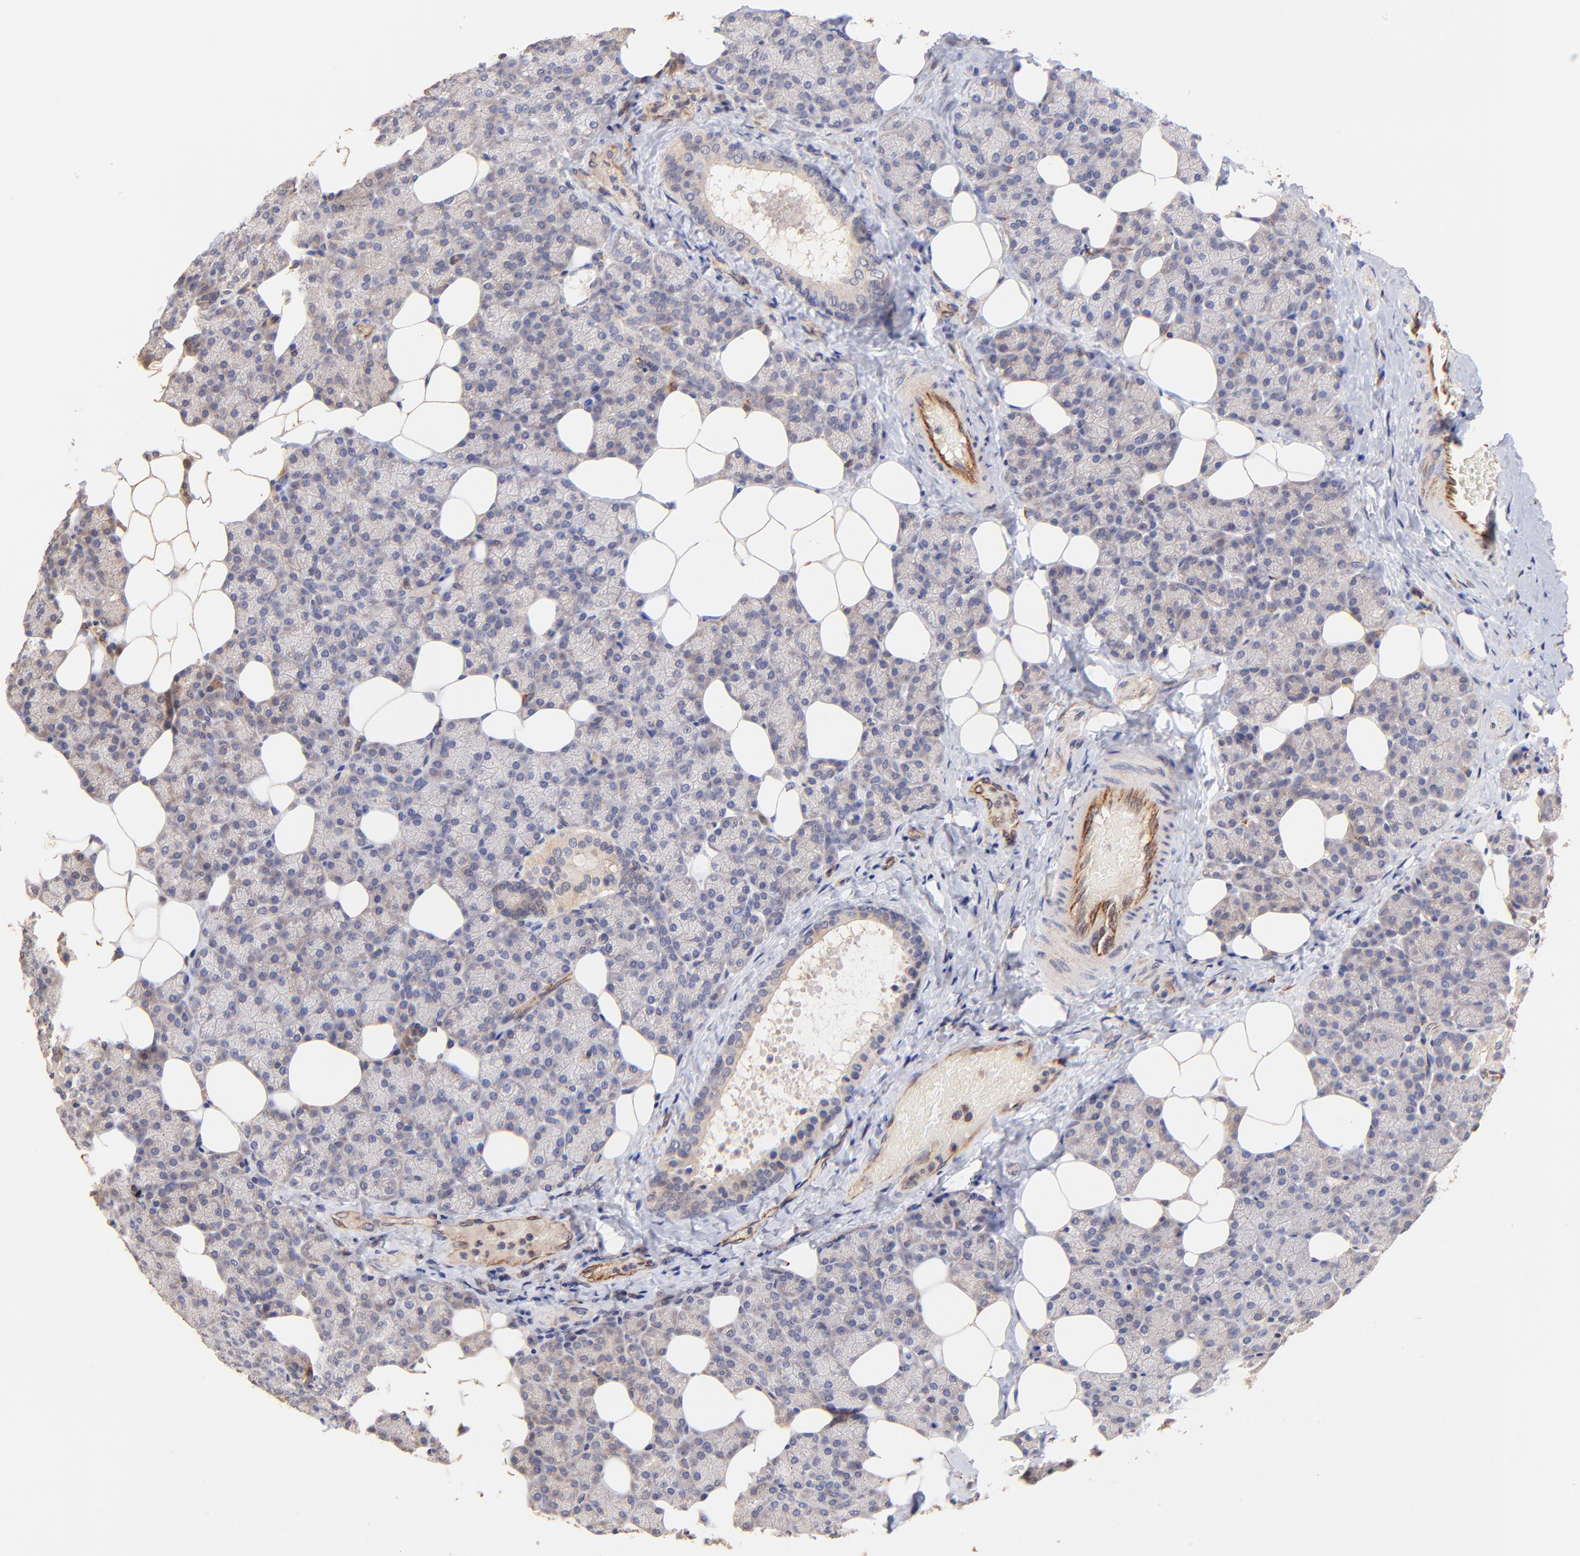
{"staining": {"intensity": "weak", "quantity": ">75%", "location": "cytoplasmic/membranous"}, "tissue": "salivary gland", "cell_type": "Glandular cells", "image_type": "normal", "snomed": [{"axis": "morphology", "description": "Normal tissue, NOS"}, {"axis": "topography", "description": "Lymph node"}, {"axis": "topography", "description": "Salivary gland"}], "caption": "Salivary gland stained with a brown dye reveals weak cytoplasmic/membranous positive positivity in approximately >75% of glandular cells.", "gene": "TNFAIP3", "patient": {"sex": "male", "age": 8}}